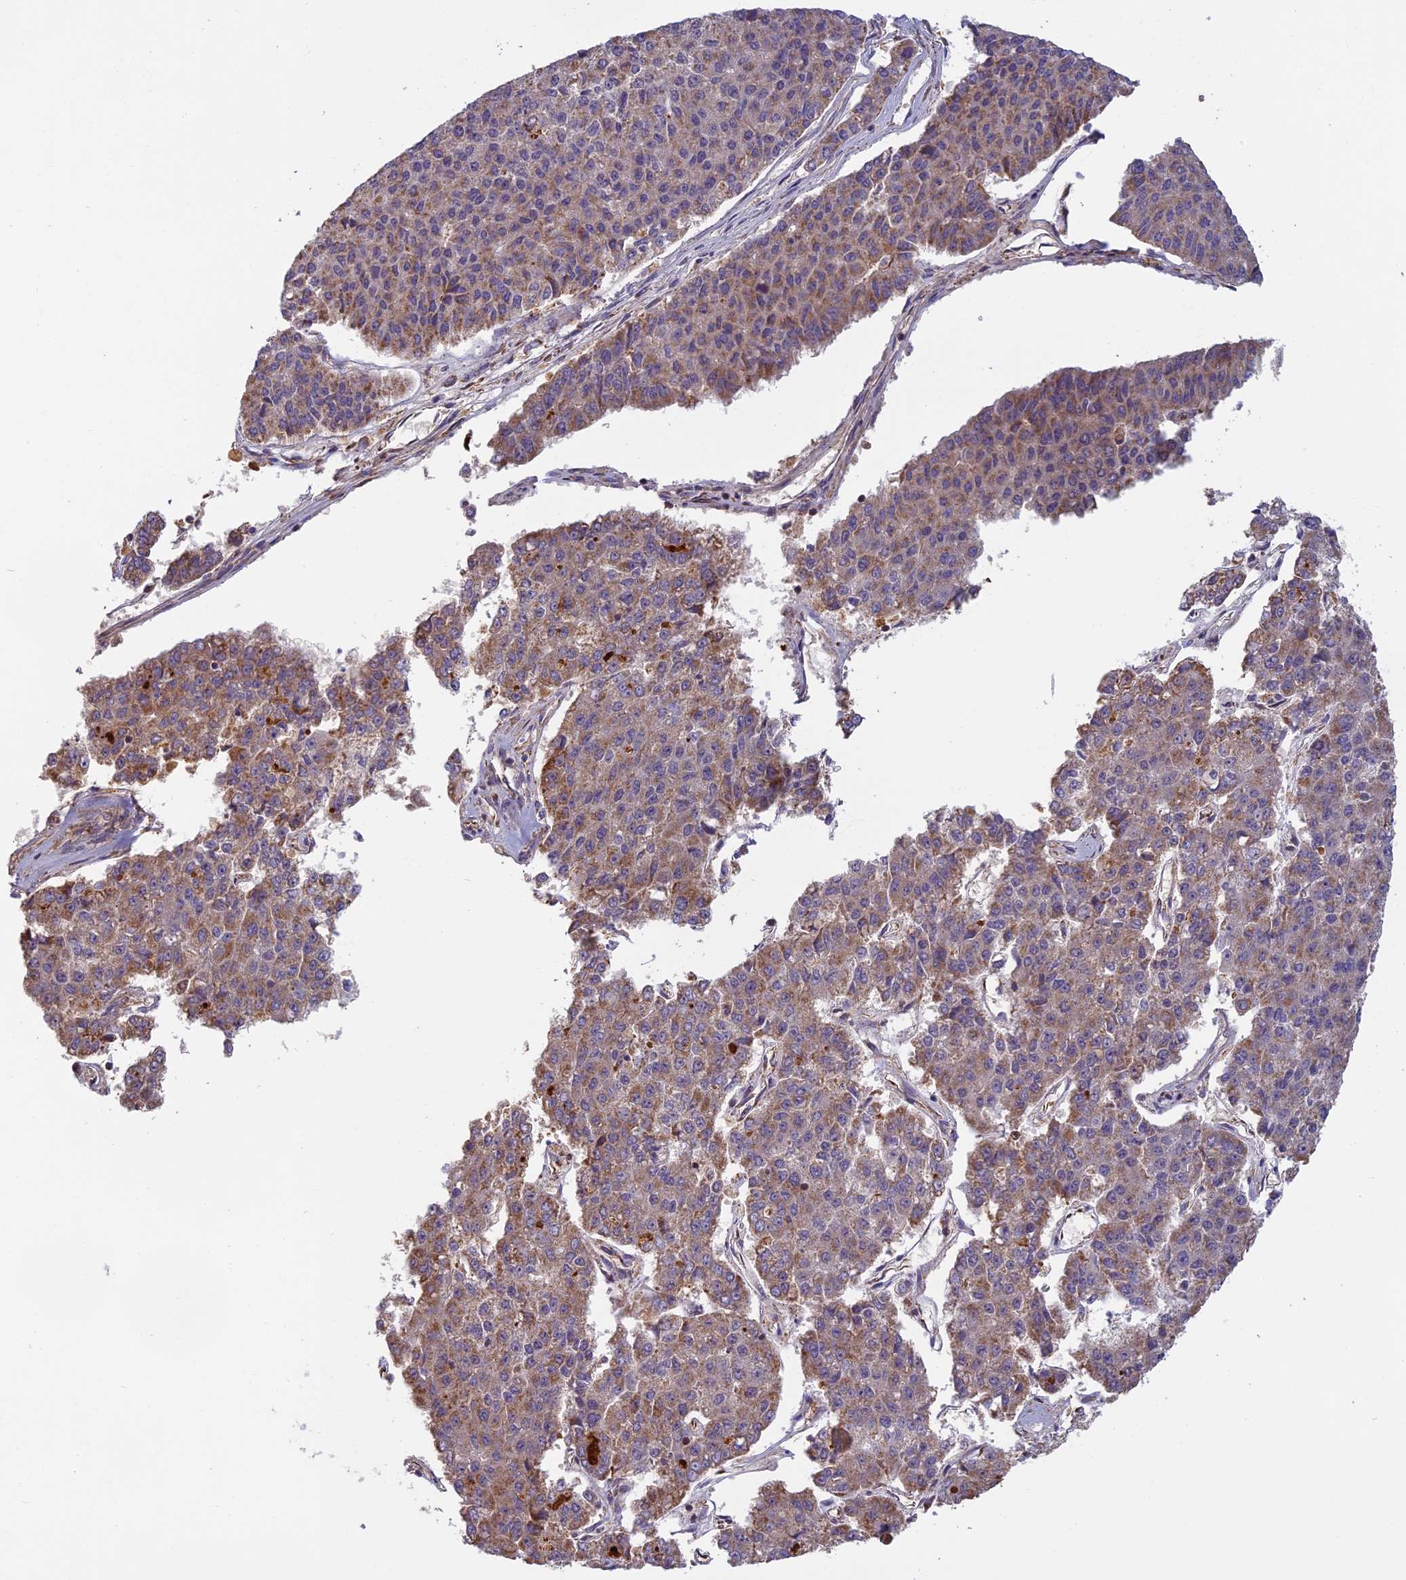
{"staining": {"intensity": "moderate", "quantity": "<25%", "location": "cytoplasmic/membranous"}, "tissue": "pancreatic cancer", "cell_type": "Tumor cells", "image_type": "cancer", "snomed": [{"axis": "morphology", "description": "Adenocarcinoma, NOS"}, {"axis": "topography", "description": "Pancreas"}], "caption": "The photomicrograph demonstrates a brown stain indicating the presence of a protein in the cytoplasmic/membranous of tumor cells in pancreatic cancer.", "gene": "EDAR", "patient": {"sex": "male", "age": 50}}